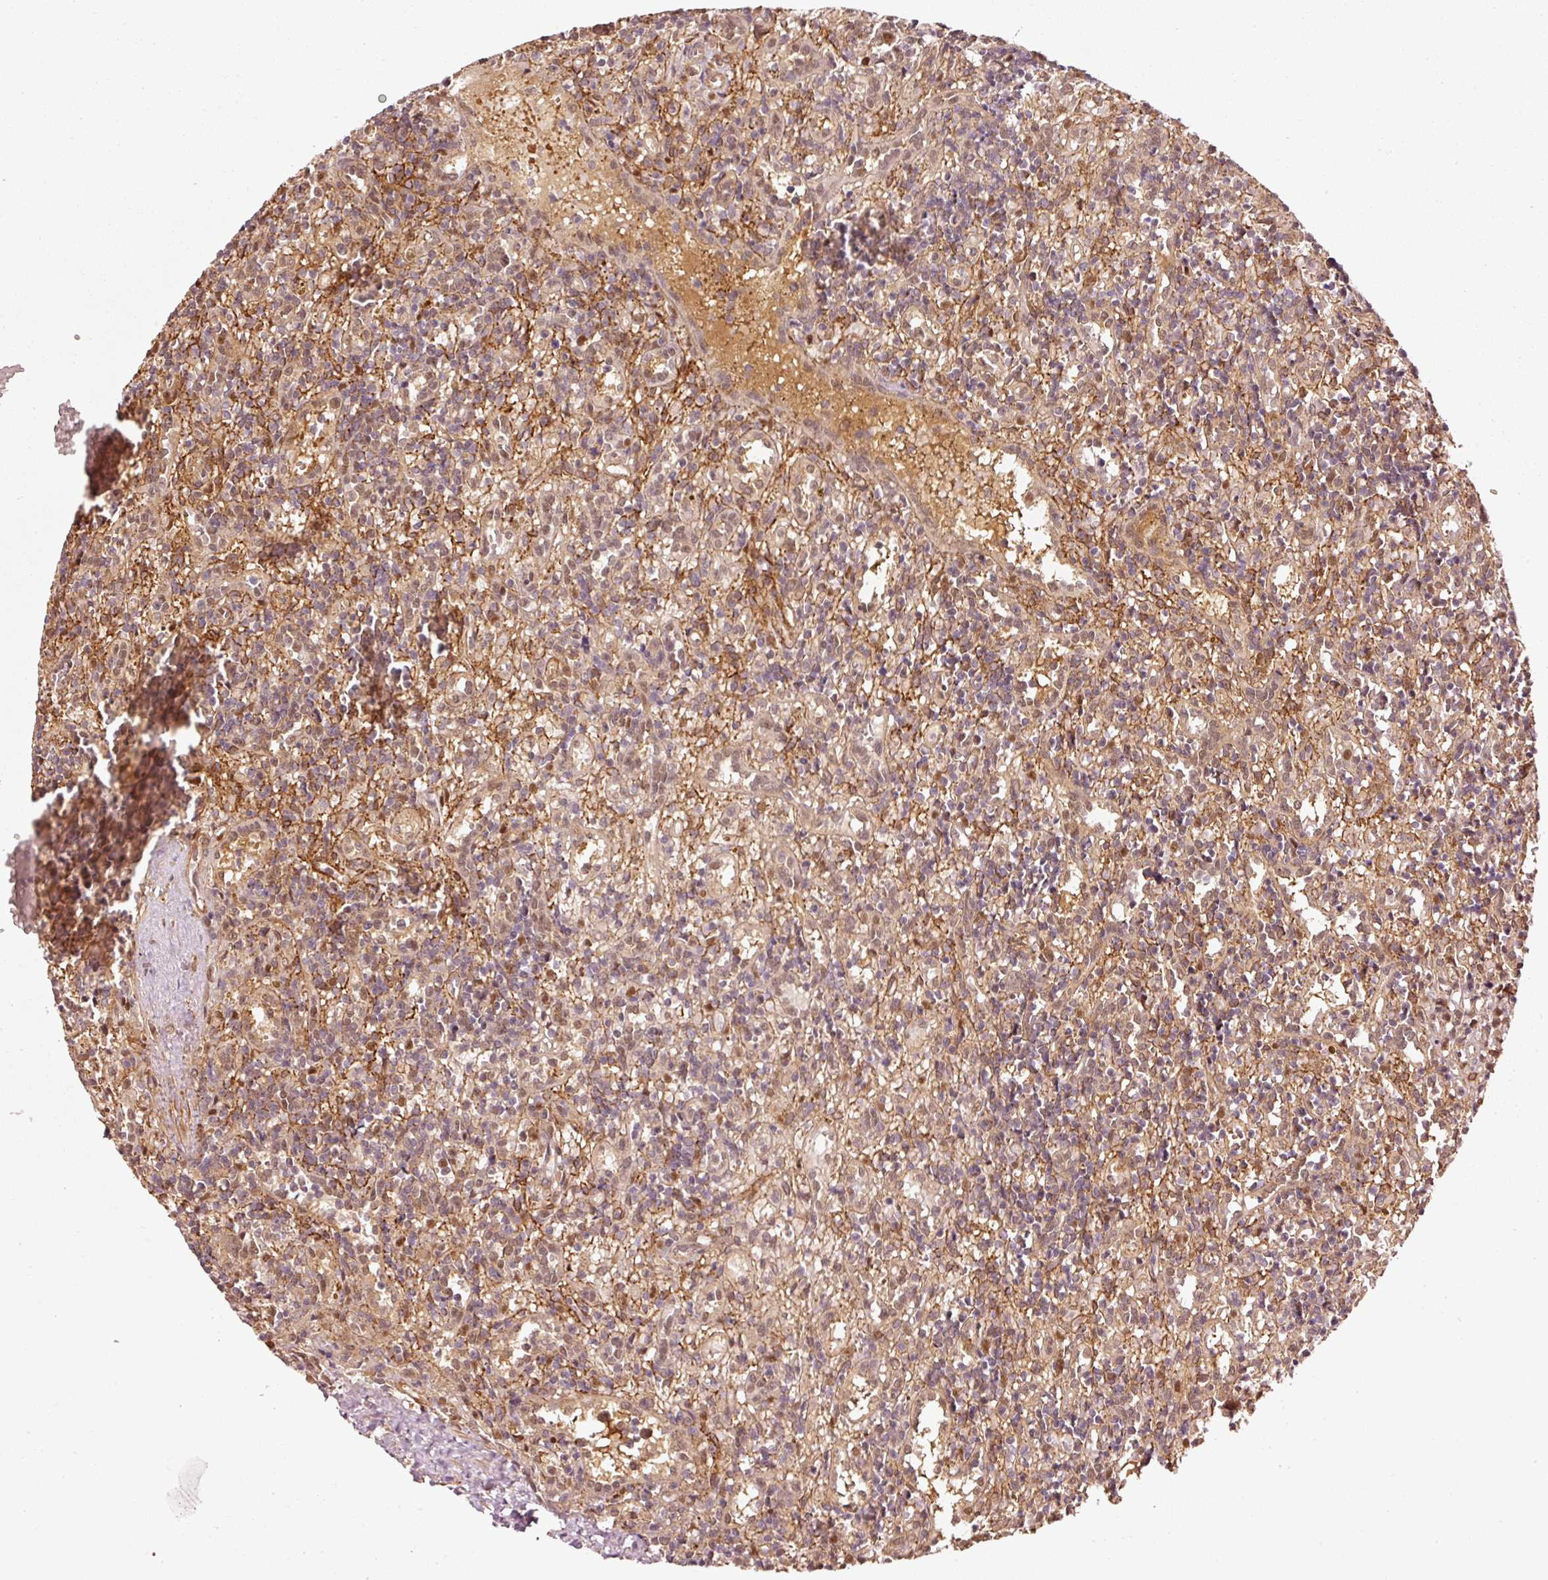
{"staining": {"intensity": "weak", "quantity": "25%-75%", "location": "cytoplasmic/membranous,nuclear"}, "tissue": "lymphoma", "cell_type": "Tumor cells", "image_type": "cancer", "snomed": [{"axis": "morphology", "description": "Malignant lymphoma, non-Hodgkin's type, Low grade"}, {"axis": "topography", "description": "Spleen"}], "caption": "Human lymphoma stained for a protein (brown) exhibits weak cytoplasmic/membranous and nuclear positive positivity in approximately 25%-75% of tumor cells.", "gene": "PSMD1", "patient": {"sex": "male", "age": 67}}